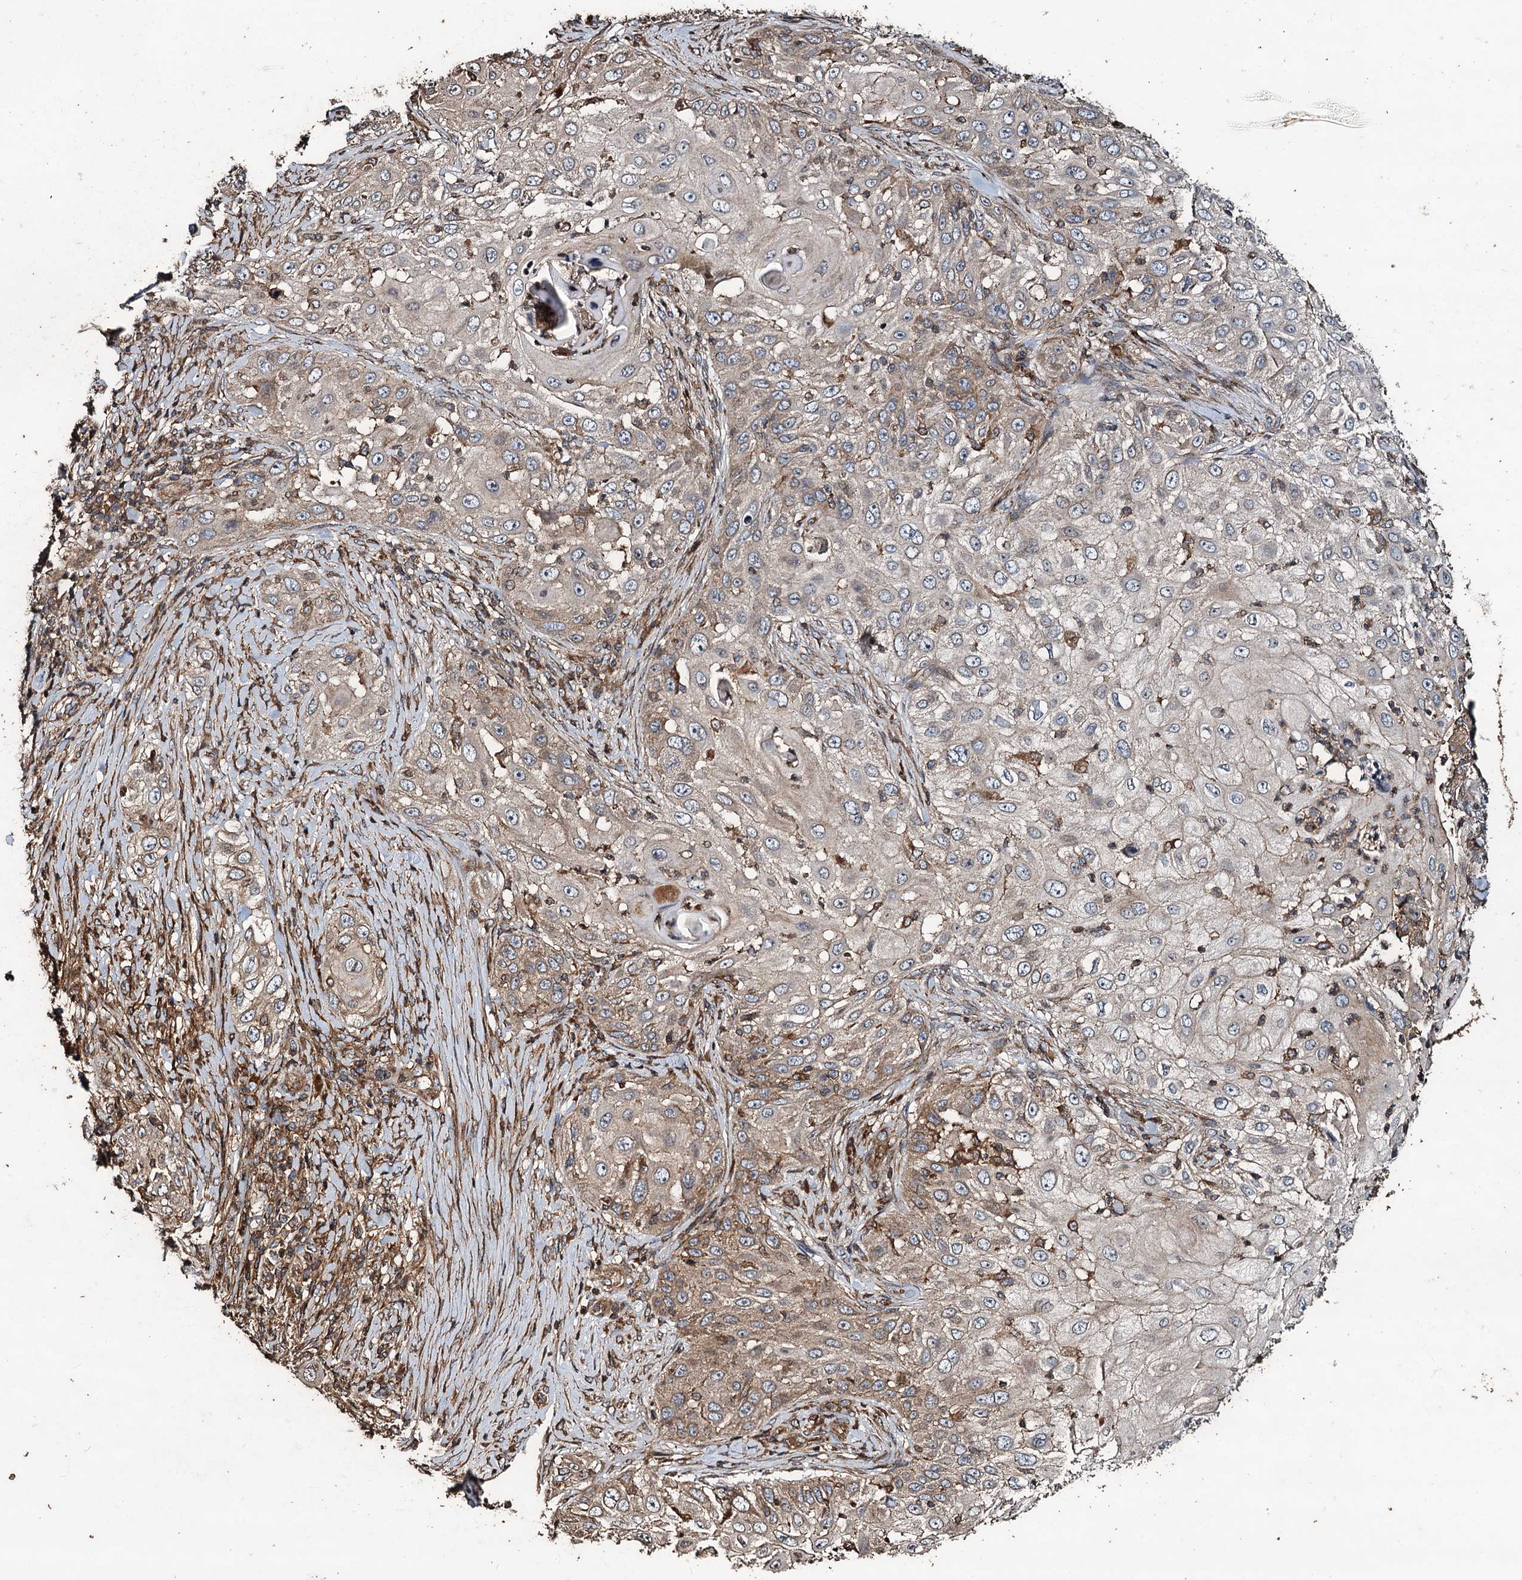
{"staining": {"intensity": "weak", "quantity": "25%-75%", "location": "cytoplasmic/membranous"}, "tissue": "skin cancer", "cell_type": "Tumor cells", "image_type": "cancer", "snomed": [{"axis": "morphology", "description": "Squamous cell carcinoma, NOS"}, {"axis": "topography", "description": "Skin"}], "caption": "Immunohistochemistry staining of skin cancer (squamous cell carcinoma), which reveals low levels of weak cytoplasmic/membranous staining in about 25%-75% of tumor cells indicating weak cytoplasmic/membranous protein positivity. The staining was performed using DAB (brown) for protein detection and nuclei were counterstained in hematoxylin (blue).", "gene": "NOTCH2NLA", "patient": {"sex": "female", "age": 44}}